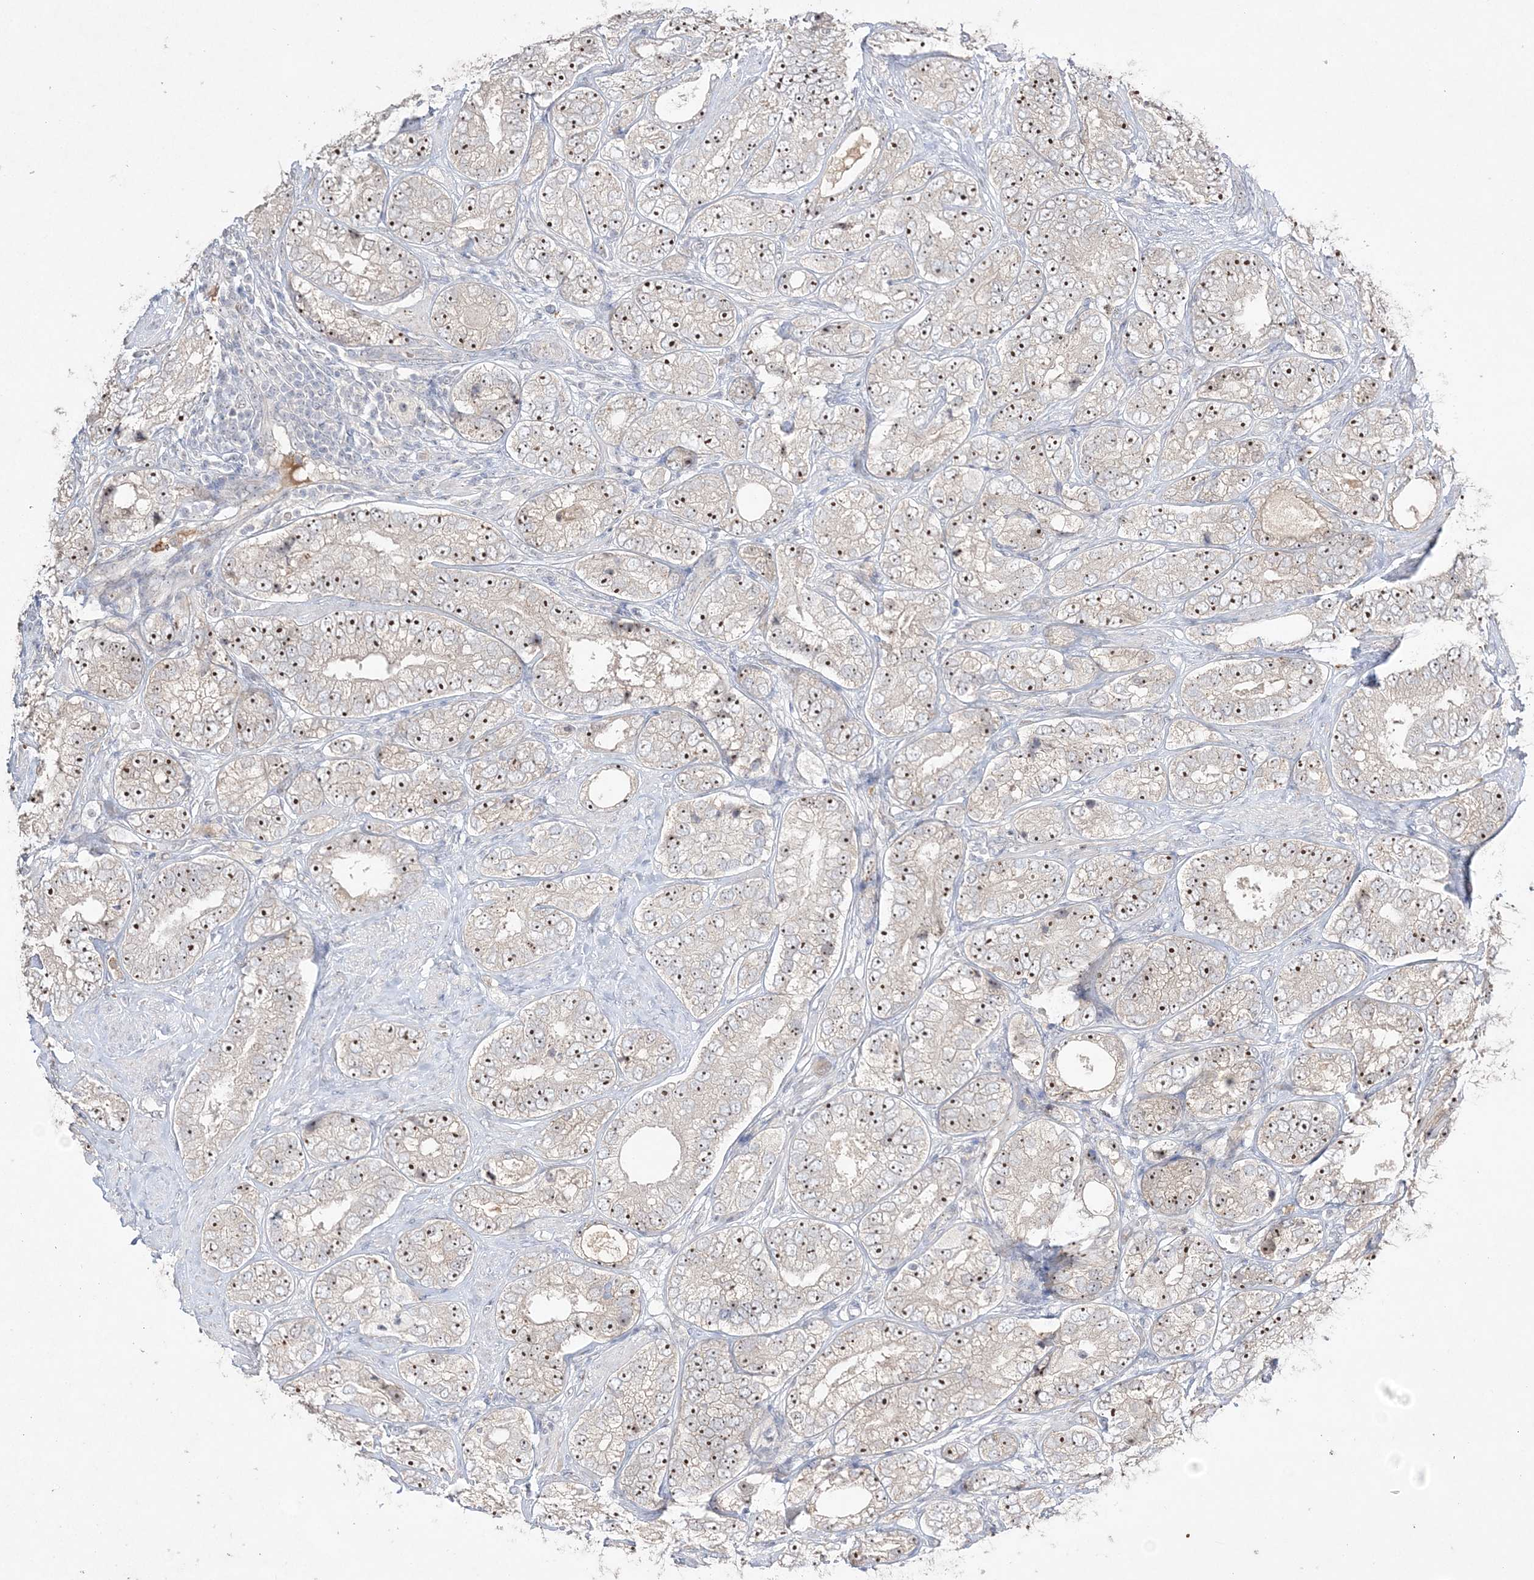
{"staining": {"intensity": "strong", "quantity": ">75%", "location": "nuclear"}, "tissue": "prostate cancer", "cell_type": "Tumor cells", "image_type": "cancer", "snomed": [{"axis": "morphology", "description": "Adenocarcinoma, High grade"}, {"axis": "topography", "description": "Prostate"}], "caption": "Prostate cancer tissue demonstrates strong nuclear staining in about >75% of tumor cells (DAB IHC with brightfield microscopy, high magnification).", "gene": "NOP16", "patient": {"sex": "male", "age": 56}}